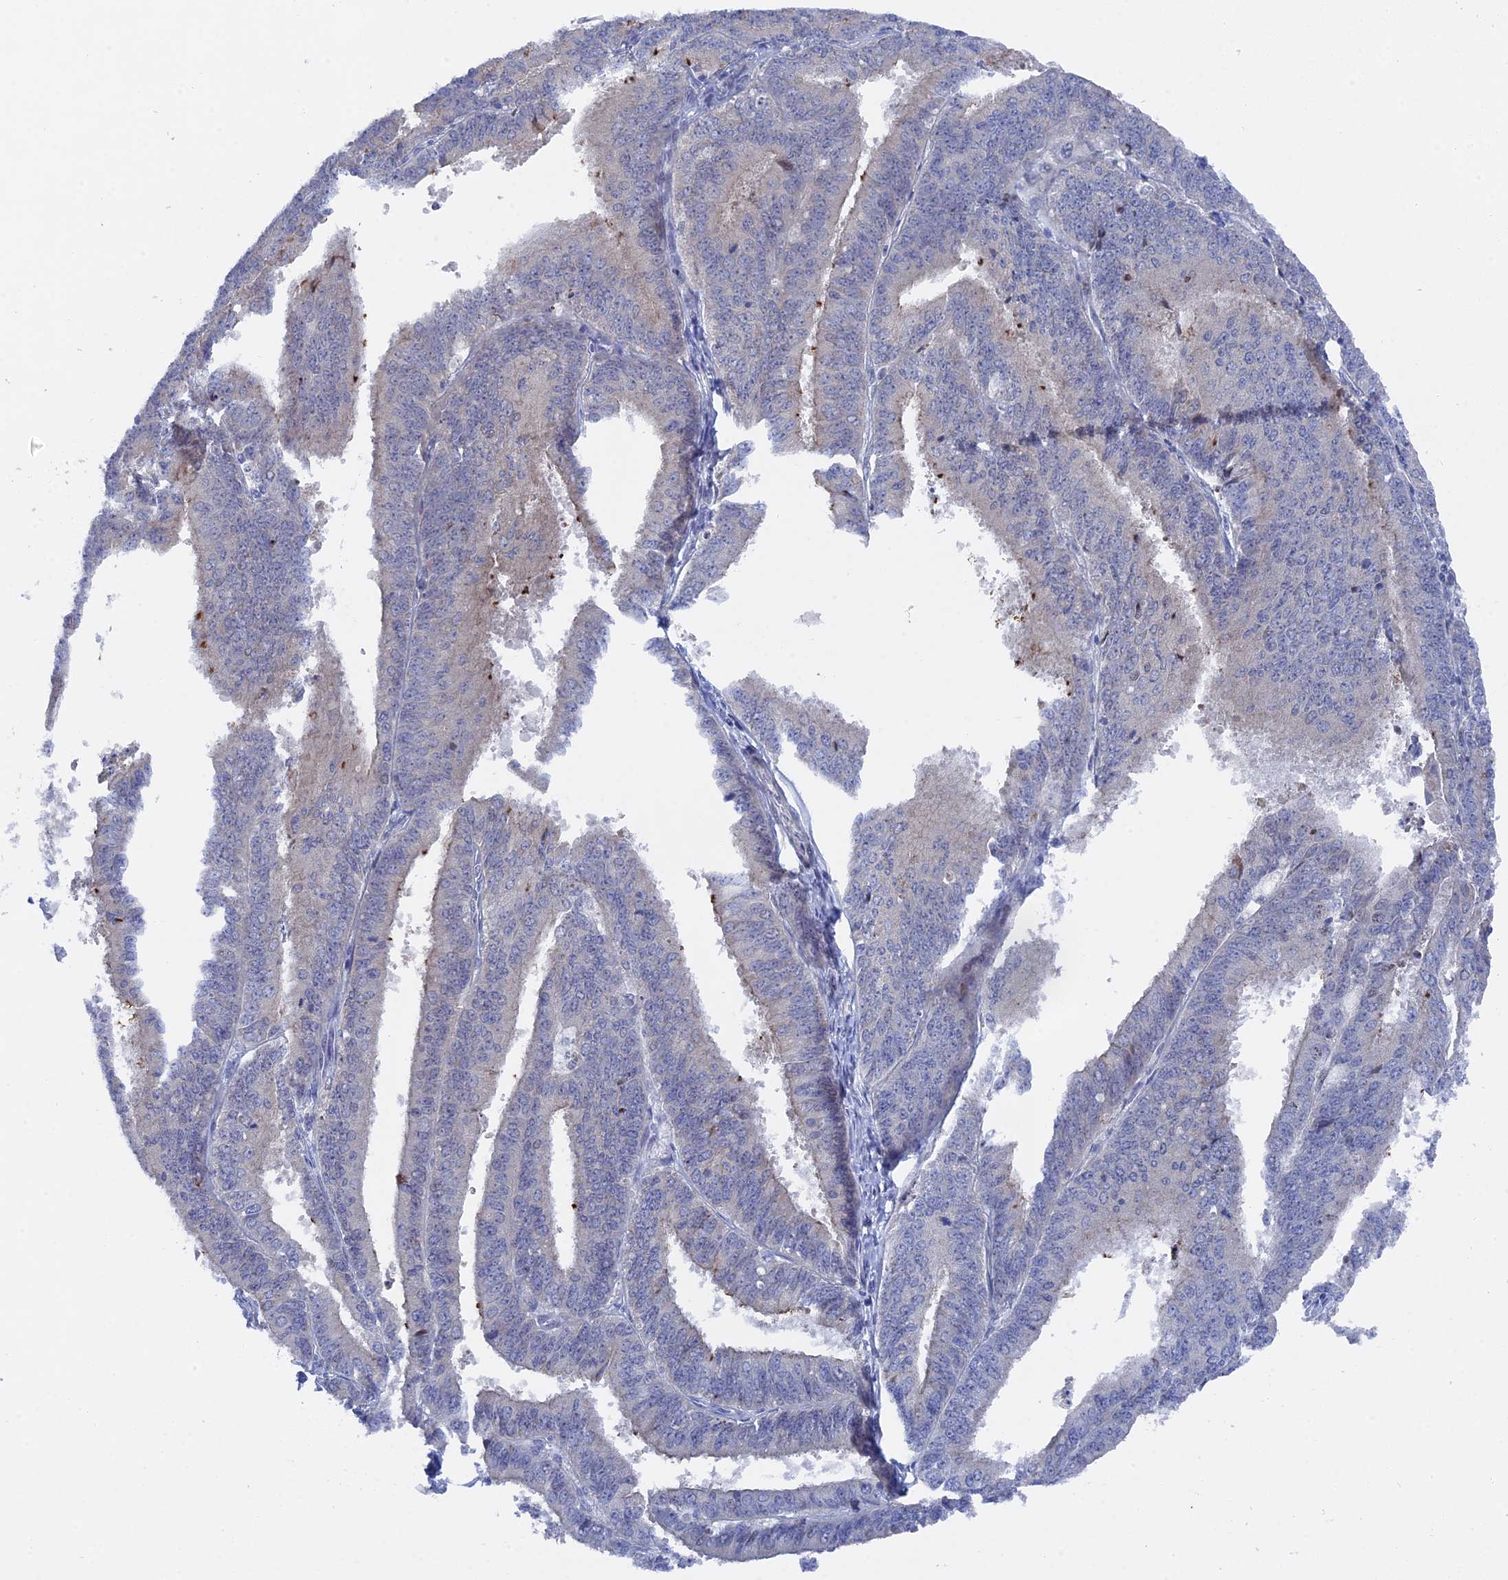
{"staining": {"intensity": "negative", "quantity": "none", "location": "none"}, "tissue": "endometrial cancer", "cell_type": "Tumor cells", "image_type": "cancer", "snomed": [{"axis": "morphology", "description": "Adenocarcinoma, NOS"}, {"axis": "topography", "description": "Endometrium"}], "caption": "Immunohistochemistry image of endometrial adenocarcinoma stained for a protein (brown), which displays no expression in tumor cells.", "gene": "TMEM161A", "patient": {"sex": "female", "age": 73}}